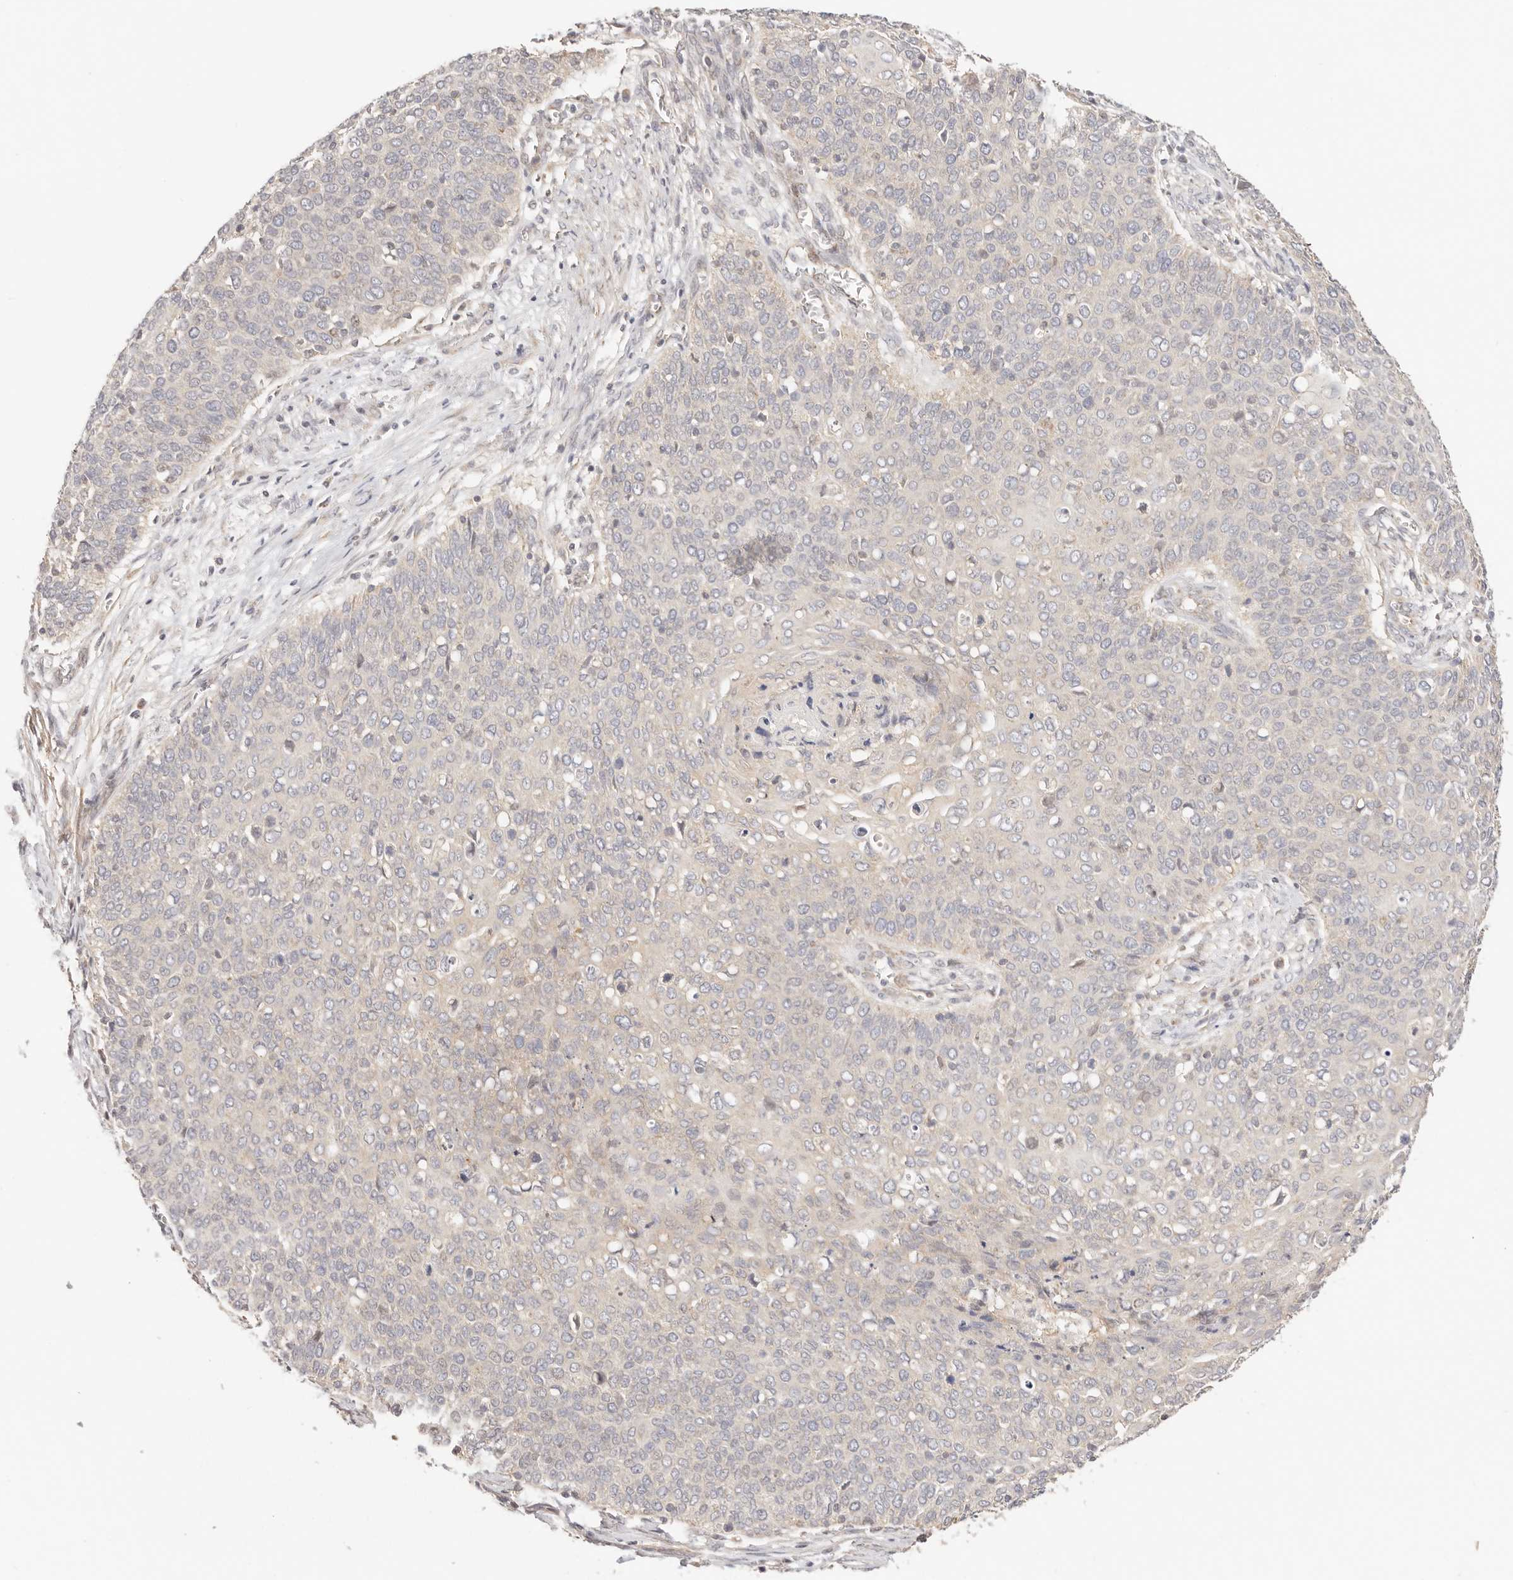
{"staining": {"intensity": "negative", "quantity": "none", "location": "none"}, "tissue": "cervical cancer", "cell_type": "Tumor cells", "image_type": "cancer", "snomed": [{"axis": "morphology", "description": "Squamous cell carcinoma, NOS"}, {"axis": "topography", "description": "Cervix"}], "caption": "Cervical cancer was stained to show a protein in brown. There is no significant positivity in tumor cells. (Stains: DAB immunohistochemistry (IHC) with hematoxylin counter stain, Microscopy: brightfield microscopy at high magnification).", "gene": "KCMF1", "patient": {"sex": "female", "age": 39}}